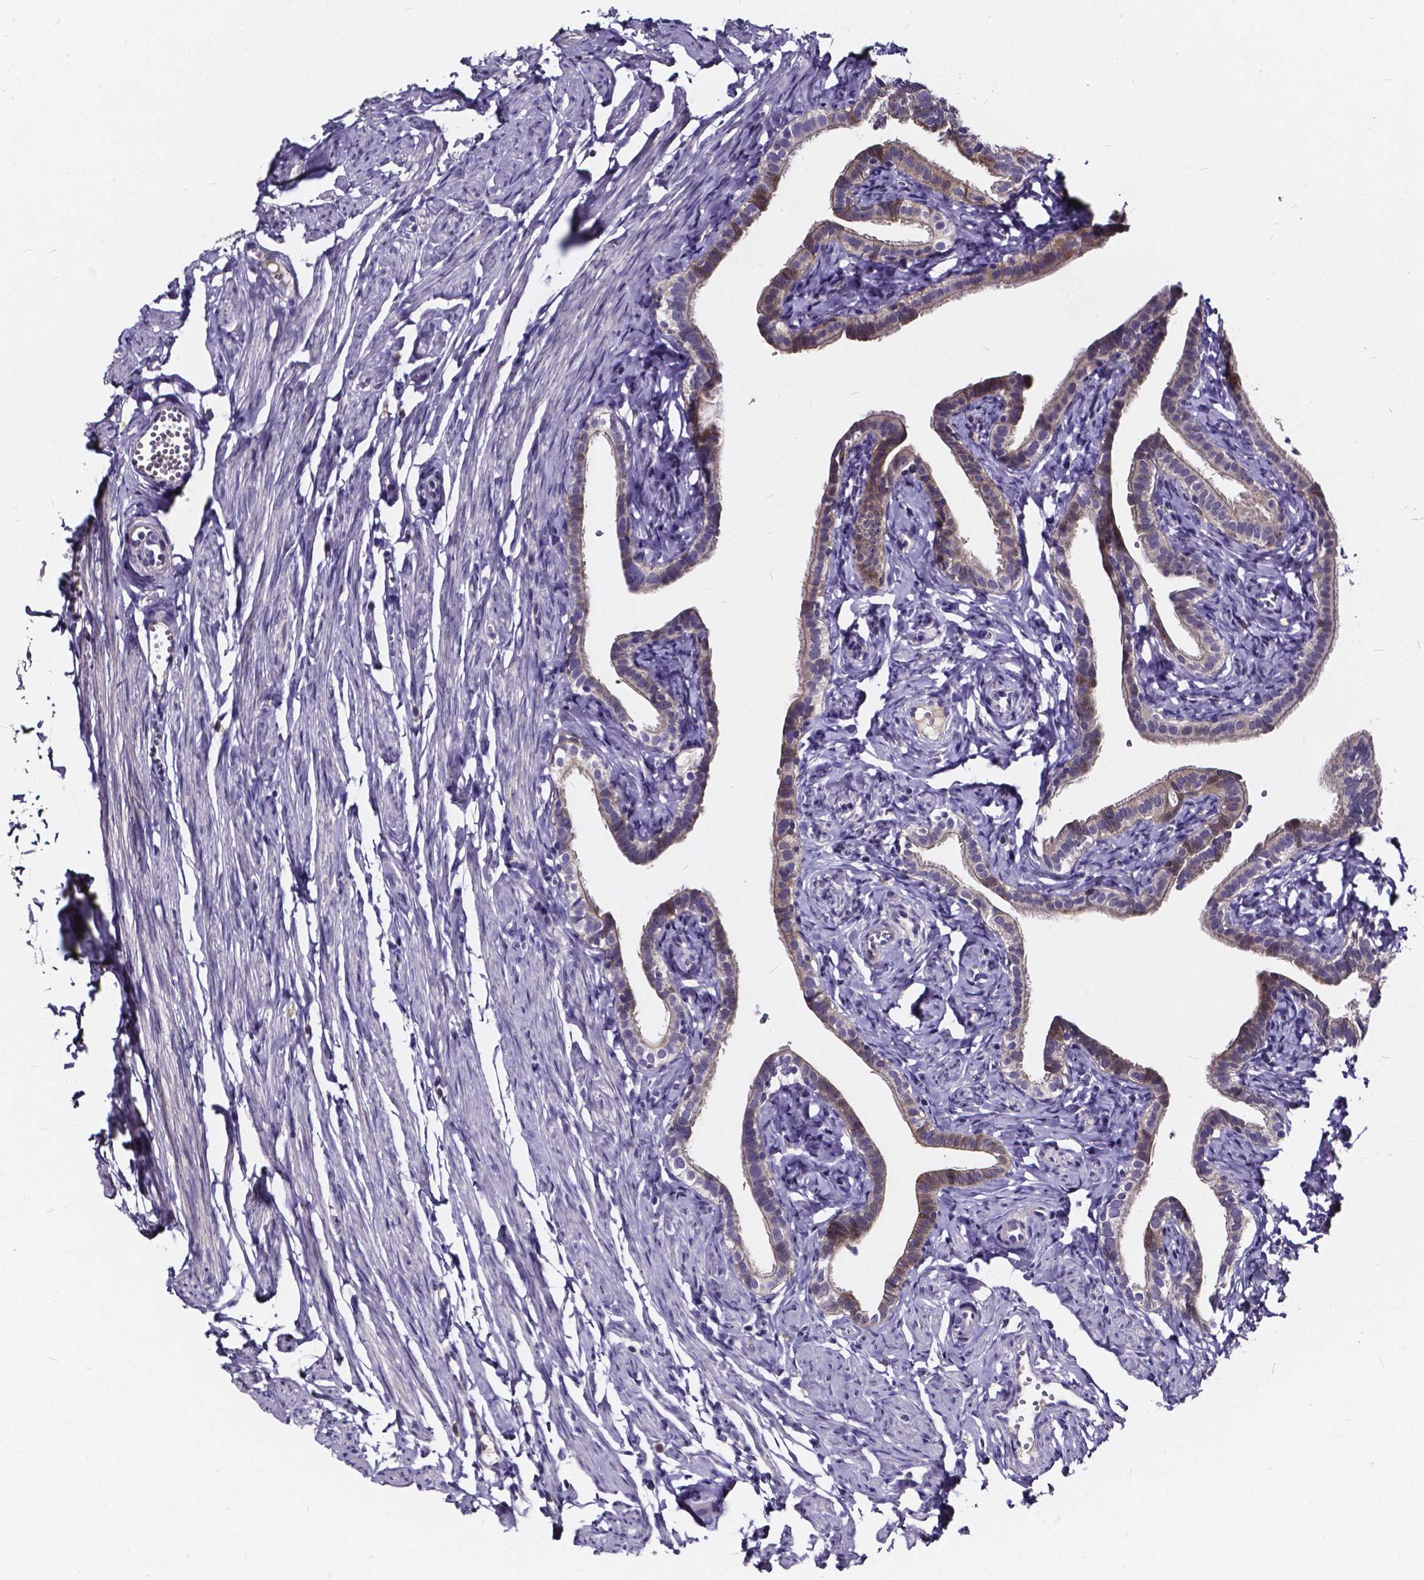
{"staining": {"intensity": "moderate", "quantity": "25%-75%", "location": "cytoplasmic/membranous"}, "tissue": "fallopian tube", "cell_type": "Glandular cells", "image_type": "normal", "snomed": [{"axis": "morphology", "description": "Normal tissue, NOS"}, {"axis": "topography", "description": "Fallopian tube"}], "caption": "The micrograph reveals immunohistochemical staining of unremarkable fallopian tube. There is moderate cytoplasmic/membranous staining is seen in about 25%-75% of glandular cells. (Brightfield microscopy of DAB IHC at high magnification).", "gene": "SOWAHA", "patient": {"sex": "female", "age": 41}}